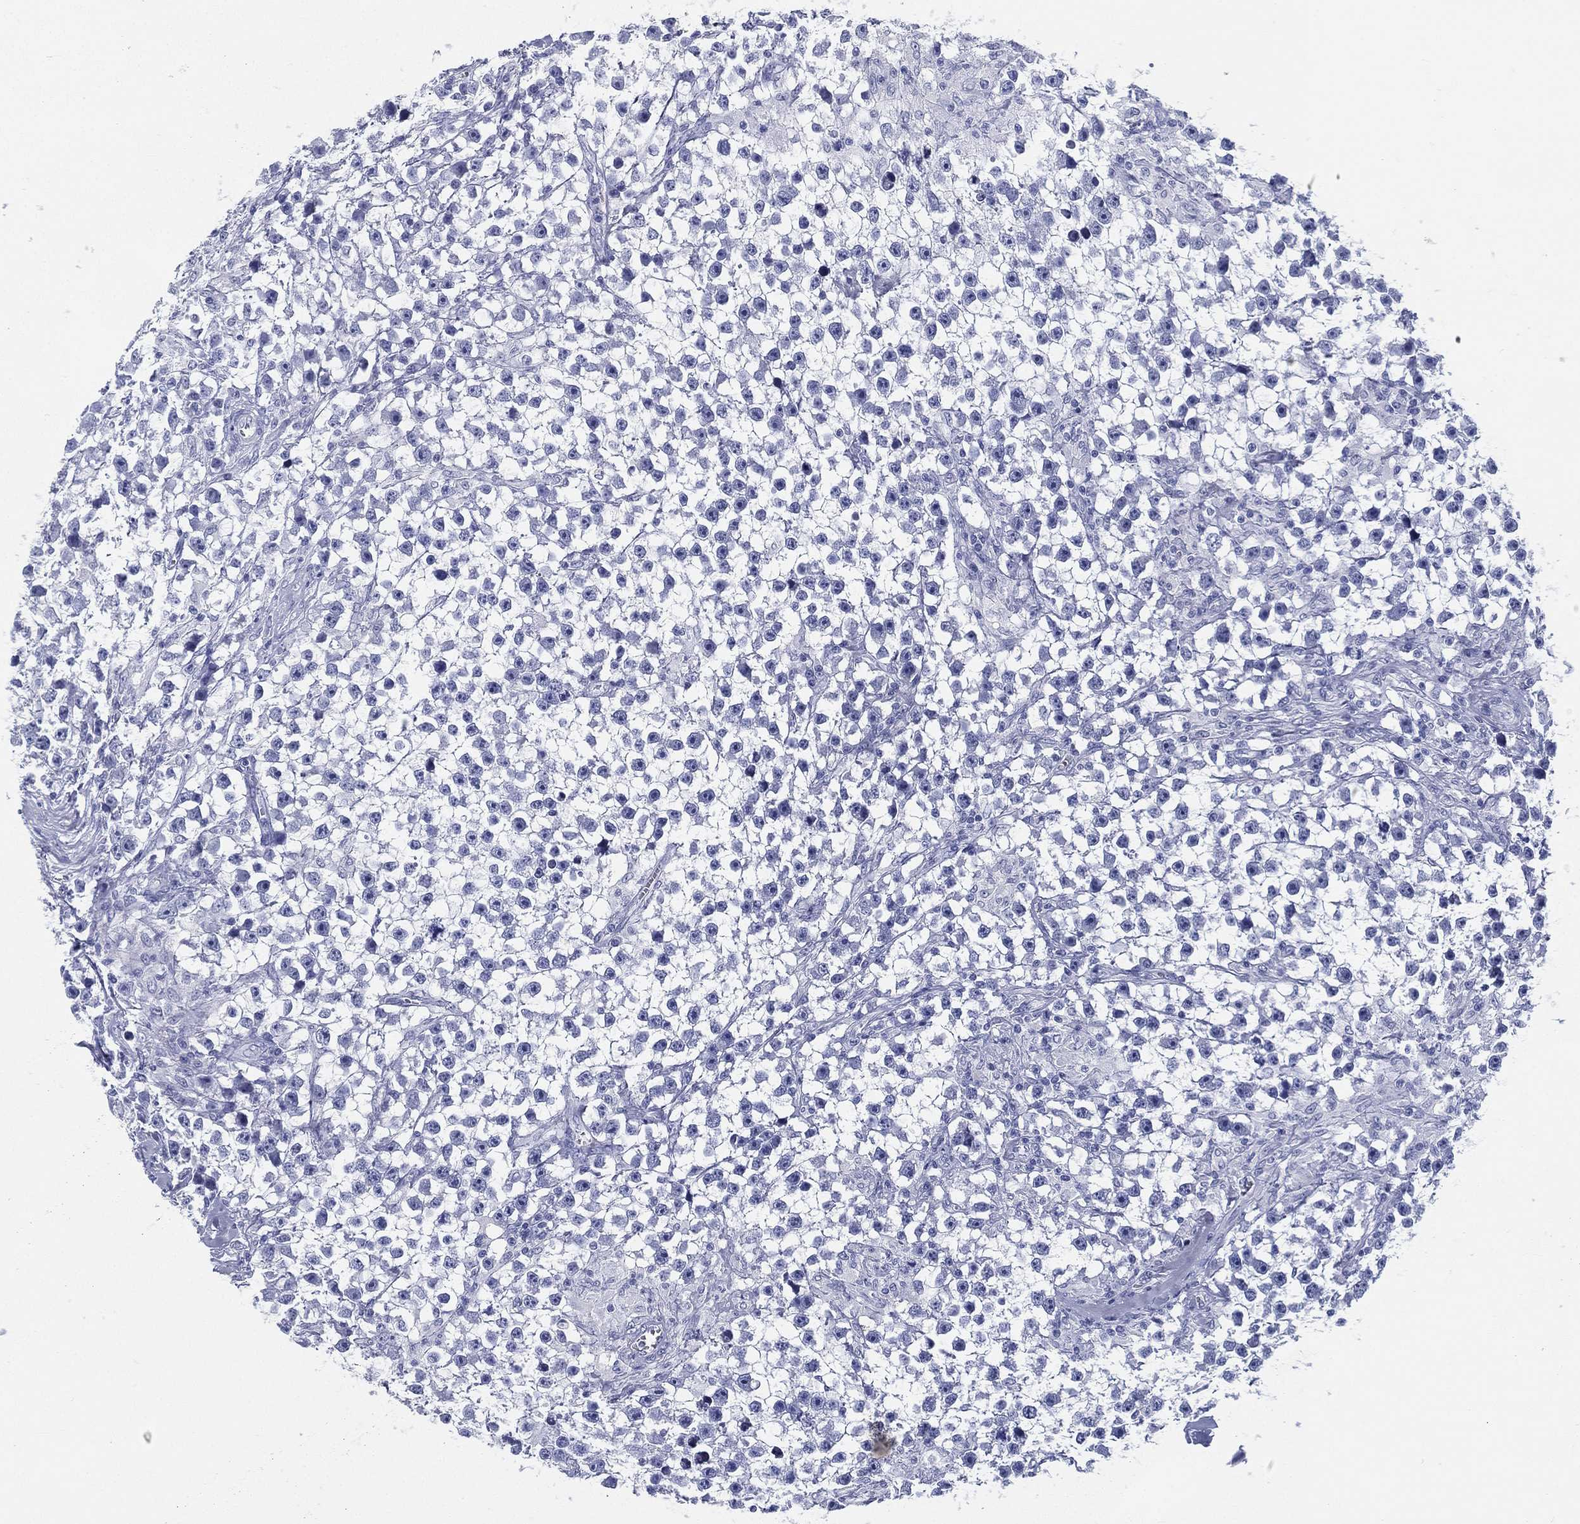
{"staining": {"intensity": "negative", "quantity": "none", "location": "none"}, "tissue": "testis cancer", "cell_type": "Tumor cells", "image_type": "cancer", "snomed": [{"axis": "morphology", "description": "Seminoma, NOS"}, {"axis": "topography", "description": "Testis"}], "caption": "High power microscopy histopathology image of an immunohistochemistry micrograph of seminoma (testis), revealing no significant staining in tumor cells.", "gene": "ATP1B2", "patient": {"sex": "male", "age": 59}}